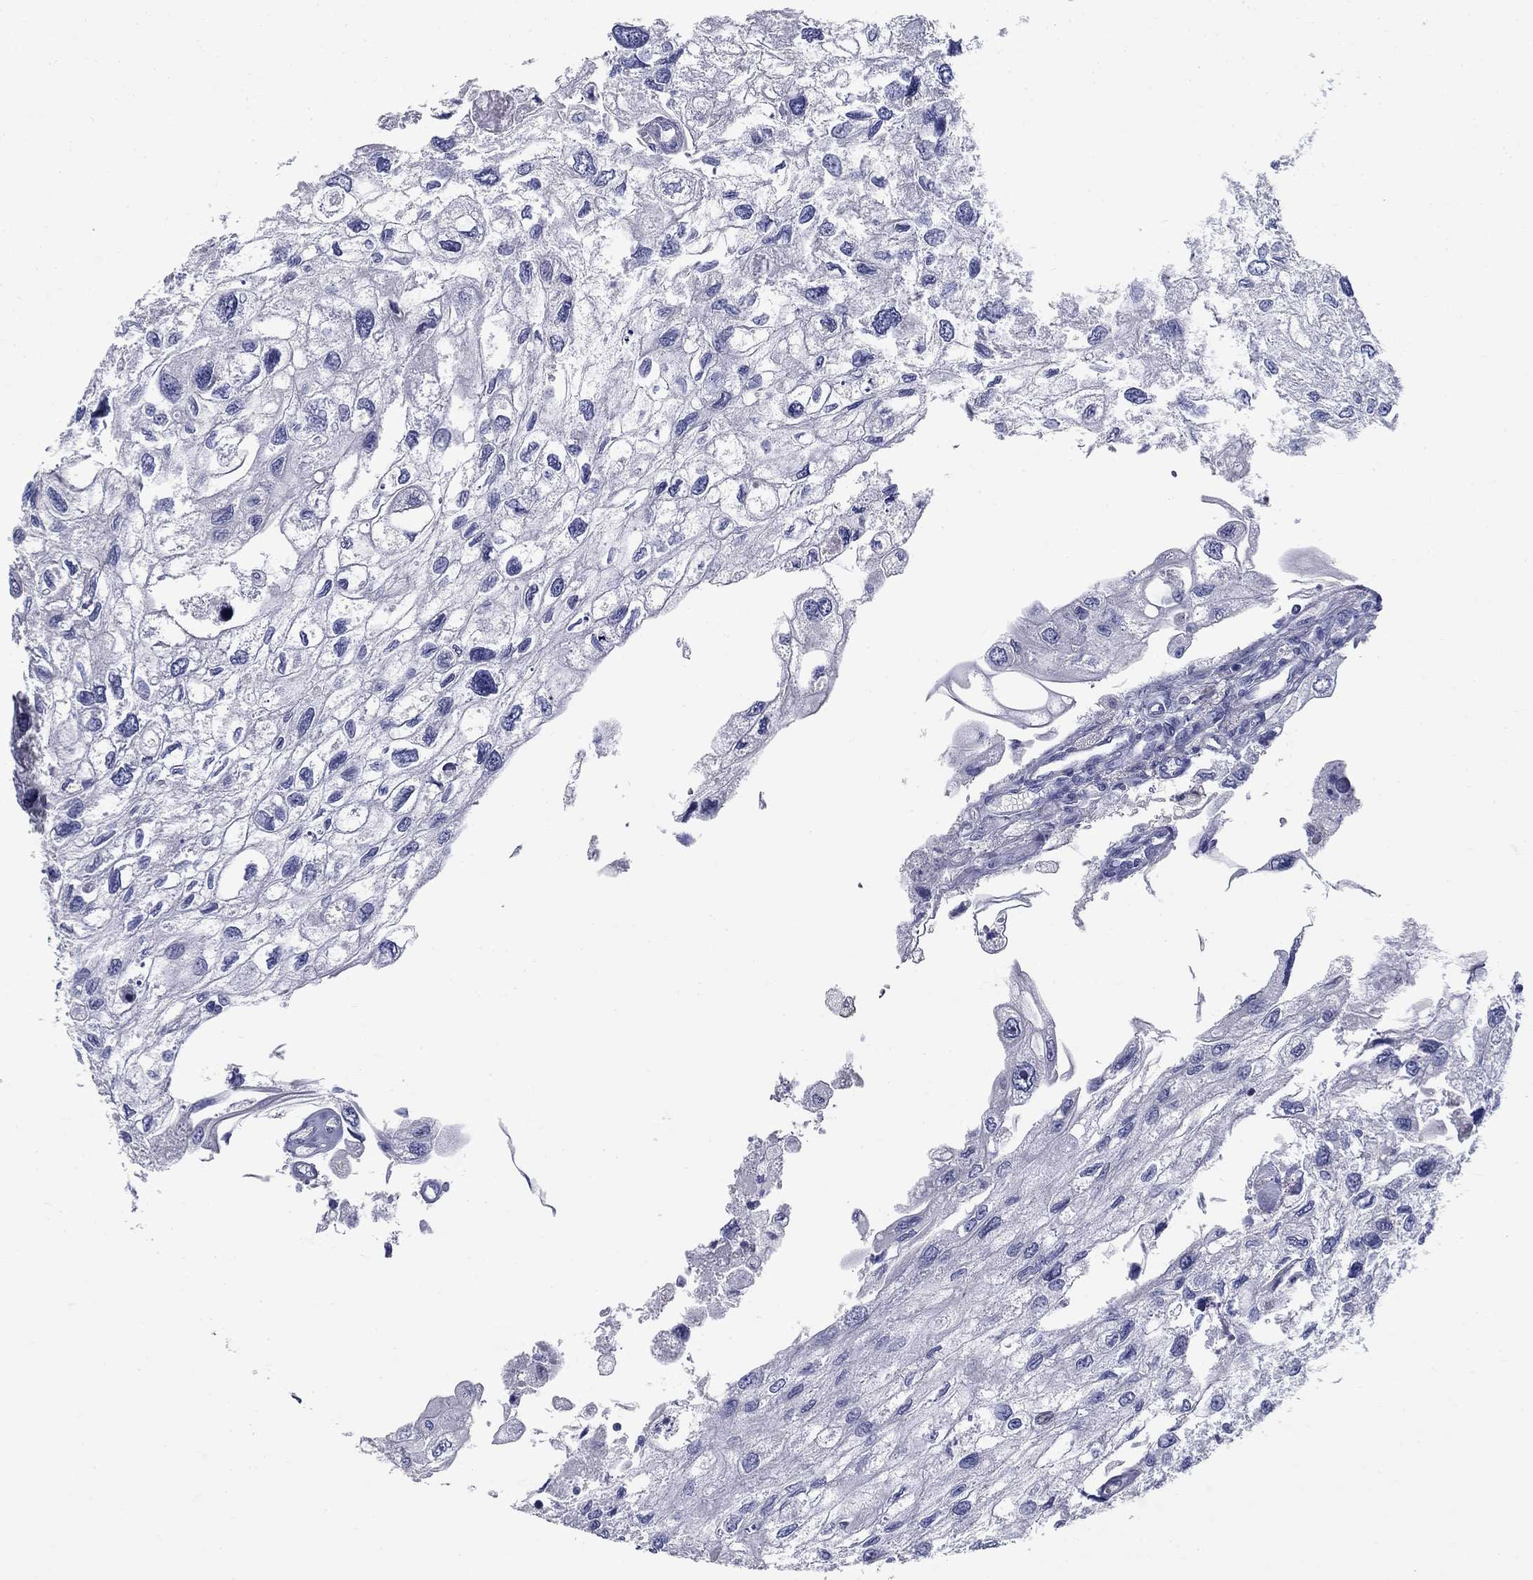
{"staining": {"intensity": "negative", "quantity": "none", "location": "none"}, "tissue": "urothelial cancer", "cell_type": "Tumor cells", "image_type": "cancer", "snomed": [{"axis": "morphology", "description": "Urothelial carcinoma, High grade"}, {"axis": "topography", "description": "Urinary bladder"}], "caption": "This is an immunohistochemistry (IHC) image of high-grade urothelial carcinoma. There is no positivity in tumor cells.", "gene": "UPB1", "patient": {"sex": "male", "age": 59}}